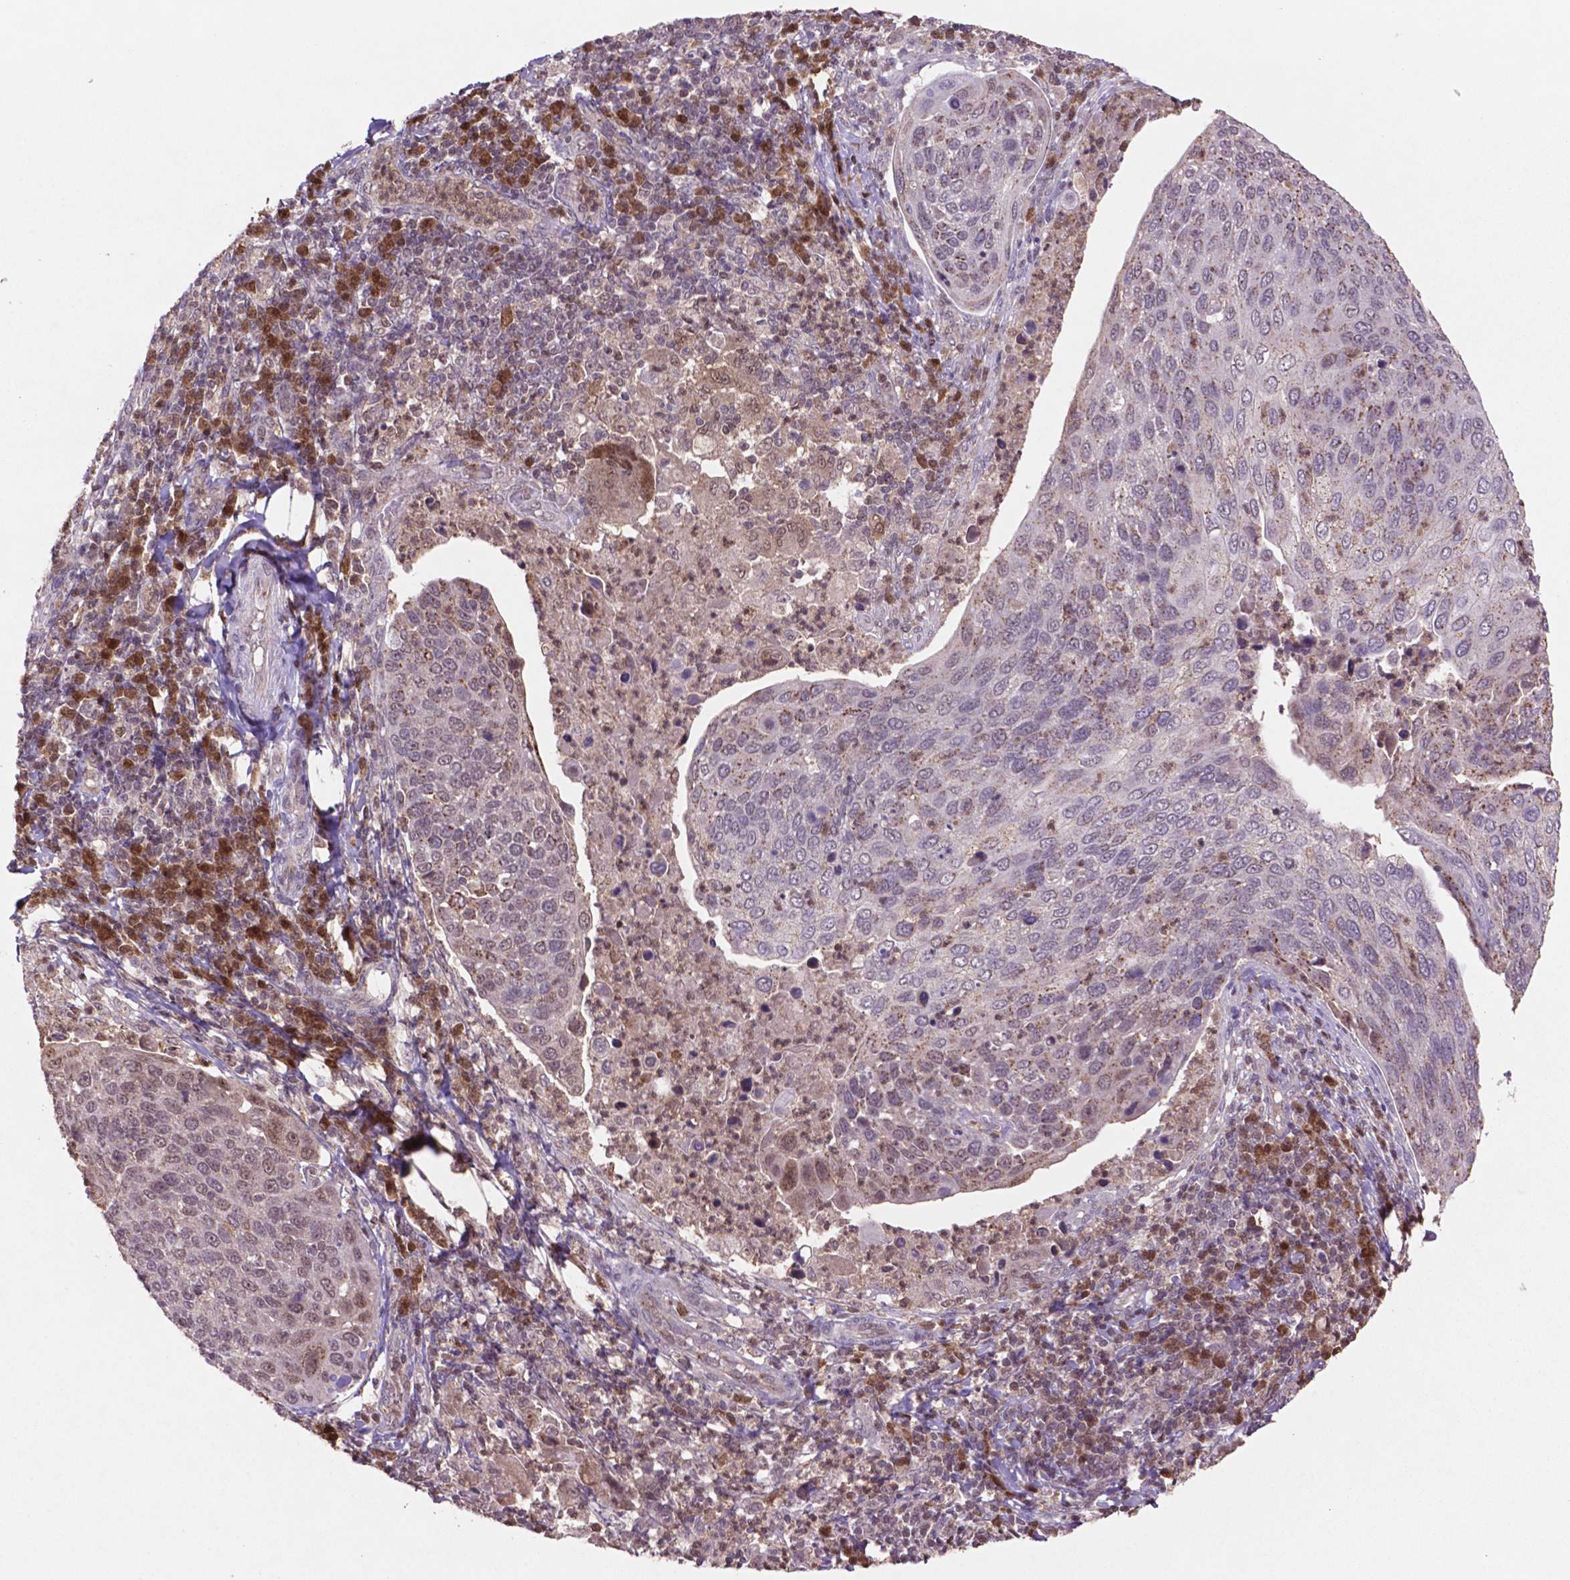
{"staining": {"intensity": "moderate", "quantity": "<25%", "location": "cytoplasmic/membranous"}, "tissue": "cervical cancer", "cell_type": "Tumor cells", "image_type": "cancer", "snomed": [{"axis": "morphology", "description": "Squamous cell carcinoma, NOS"}, {"axis": "topography", "description": "Cervix"}], "caption": "Human cervical cancer stained for a protein (brown) displays moderate cytoplasmic/membranous positive expression in approximately <25% of tumor cells.", "gene": "GLRX", "patient": {"sex": "female", "age": 54}}